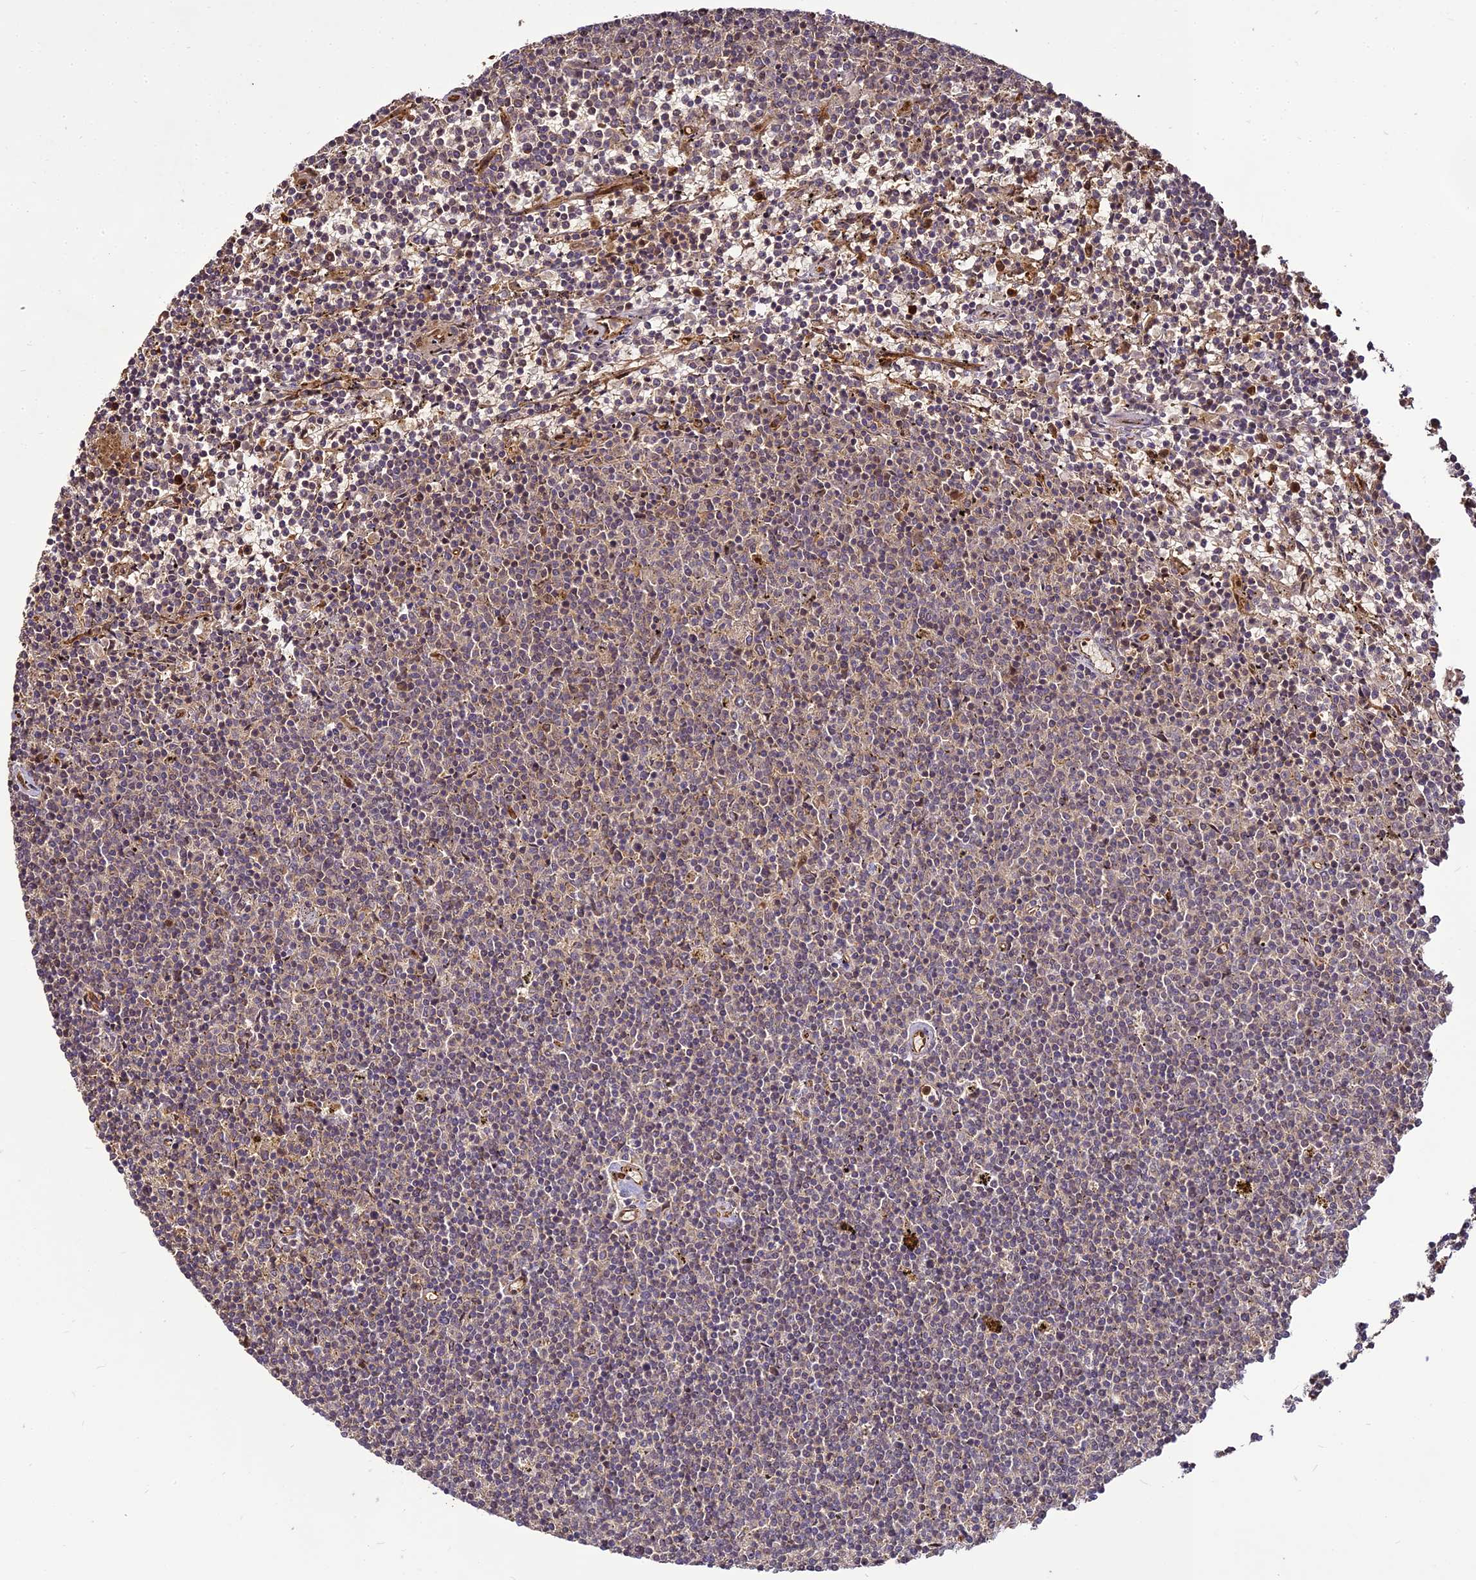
{"staining": {"intensity": "negative", "quantity": "none", "location": "none"}, "tissue": "lymphoma", "cell_type": "Tumor cells", "image_type": "cancer", "snomed": [{"axis": "morphology", "description": "Malignant lymphoma, non-Hodgkin's type, Low grade"}, {"axis": "topography", "description": "Spleen"}], "caption": "Immunohistochemical staining of low-grade malignant lymphoma, non-Hodgkin's type demonstrates no significant positivity in tumor cells. Nuclei are stained in blue.", "gene": "BCDIN3D", "patient": {"sex": "female", "age": 50}}